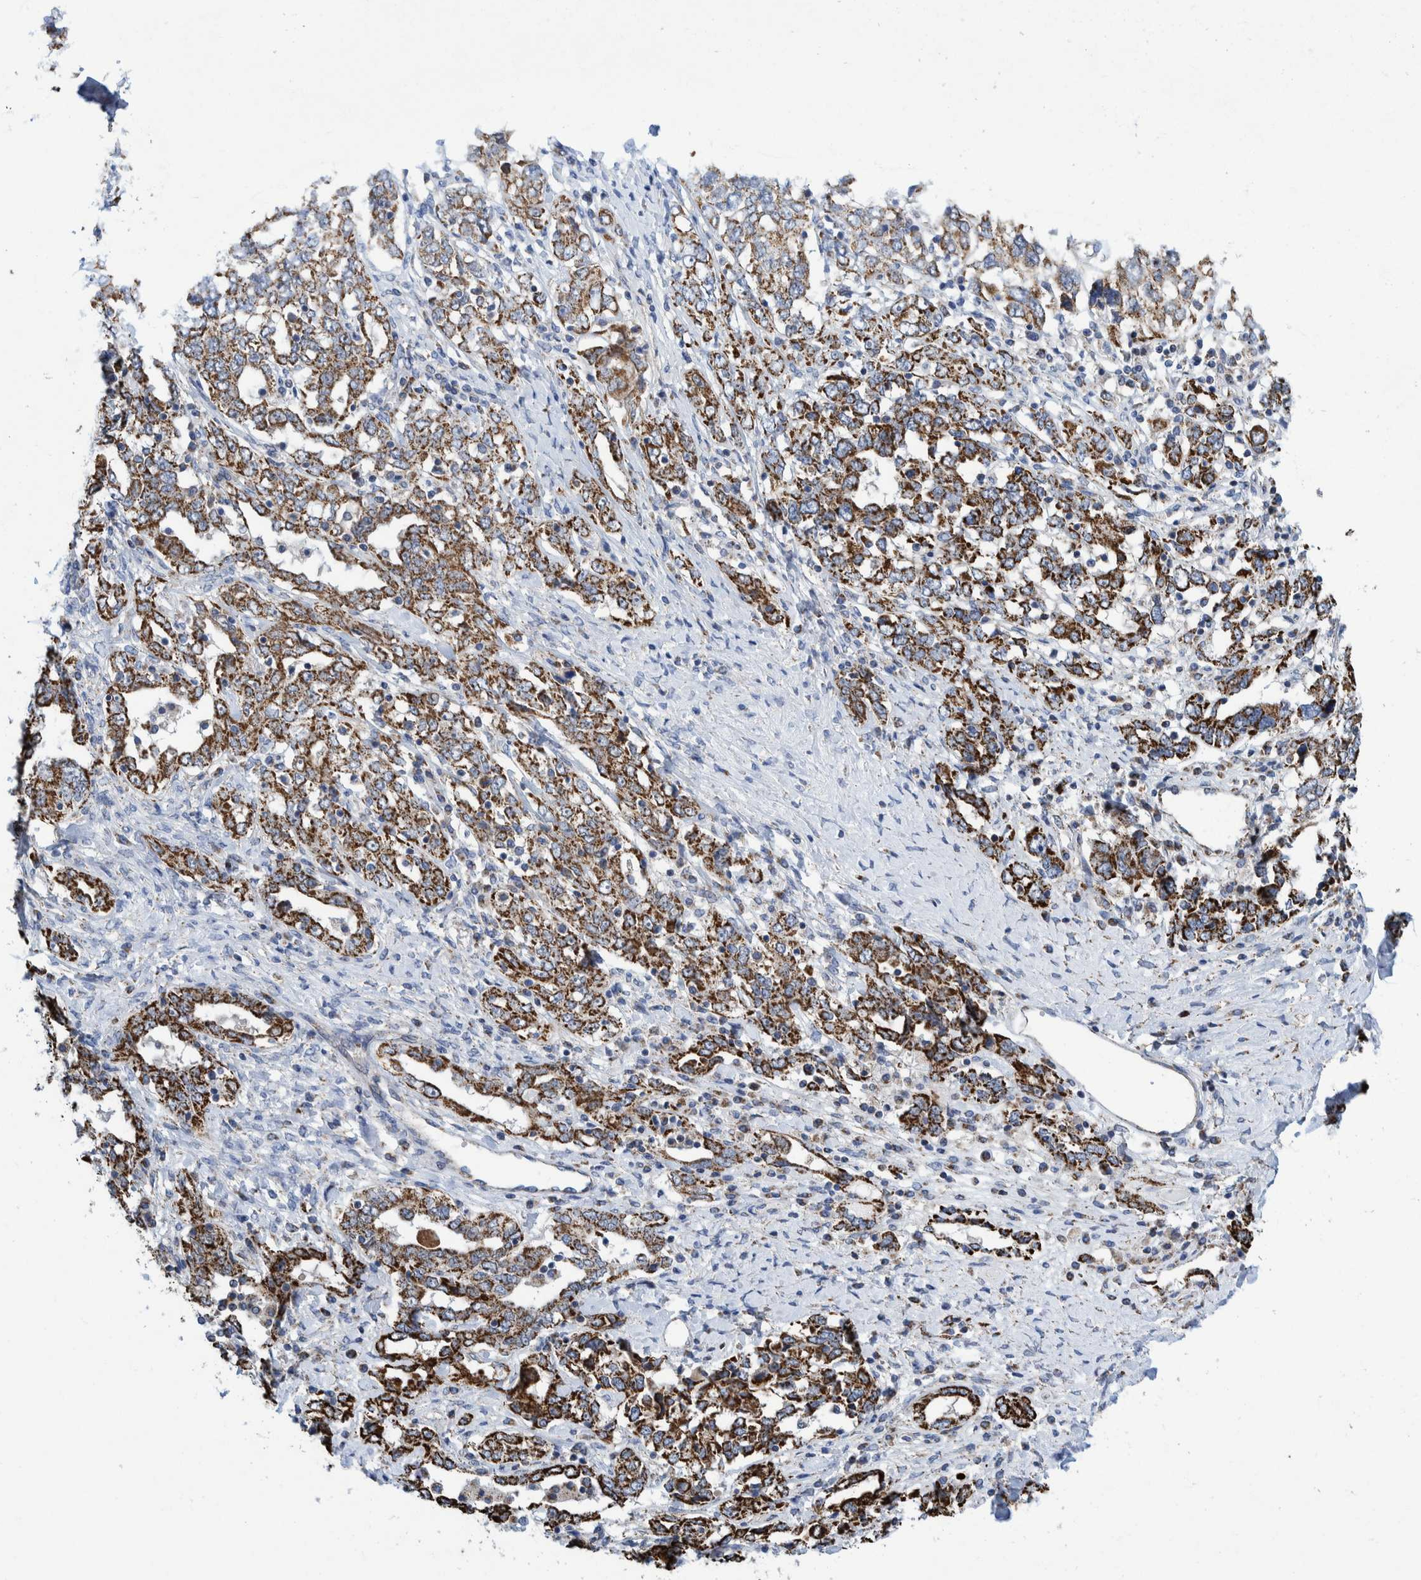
{"staining": {"intensity": "strong", "quantity": ">75%", "location": "cytoplasmic/membranous"}, "tissue": "ovarian cancer", "cell_type": "Tumor cells", "image_type": "cancer", "snomed": [{"axis": "morphology", "description": "Carcinoma, endometroid"}, {"axis": "topography", "description": "Ovary"}], "caption": "A high-resolution micrograph shows IHC staining of ovarian endometroid carcinoma, which shows strong cytoplasmic/membranous positivity in approximately >75% of tumor cells. Nuclei are stained in blue.", "gene": "MRPS7", "patient": {"sex": "female", "age": 62}}